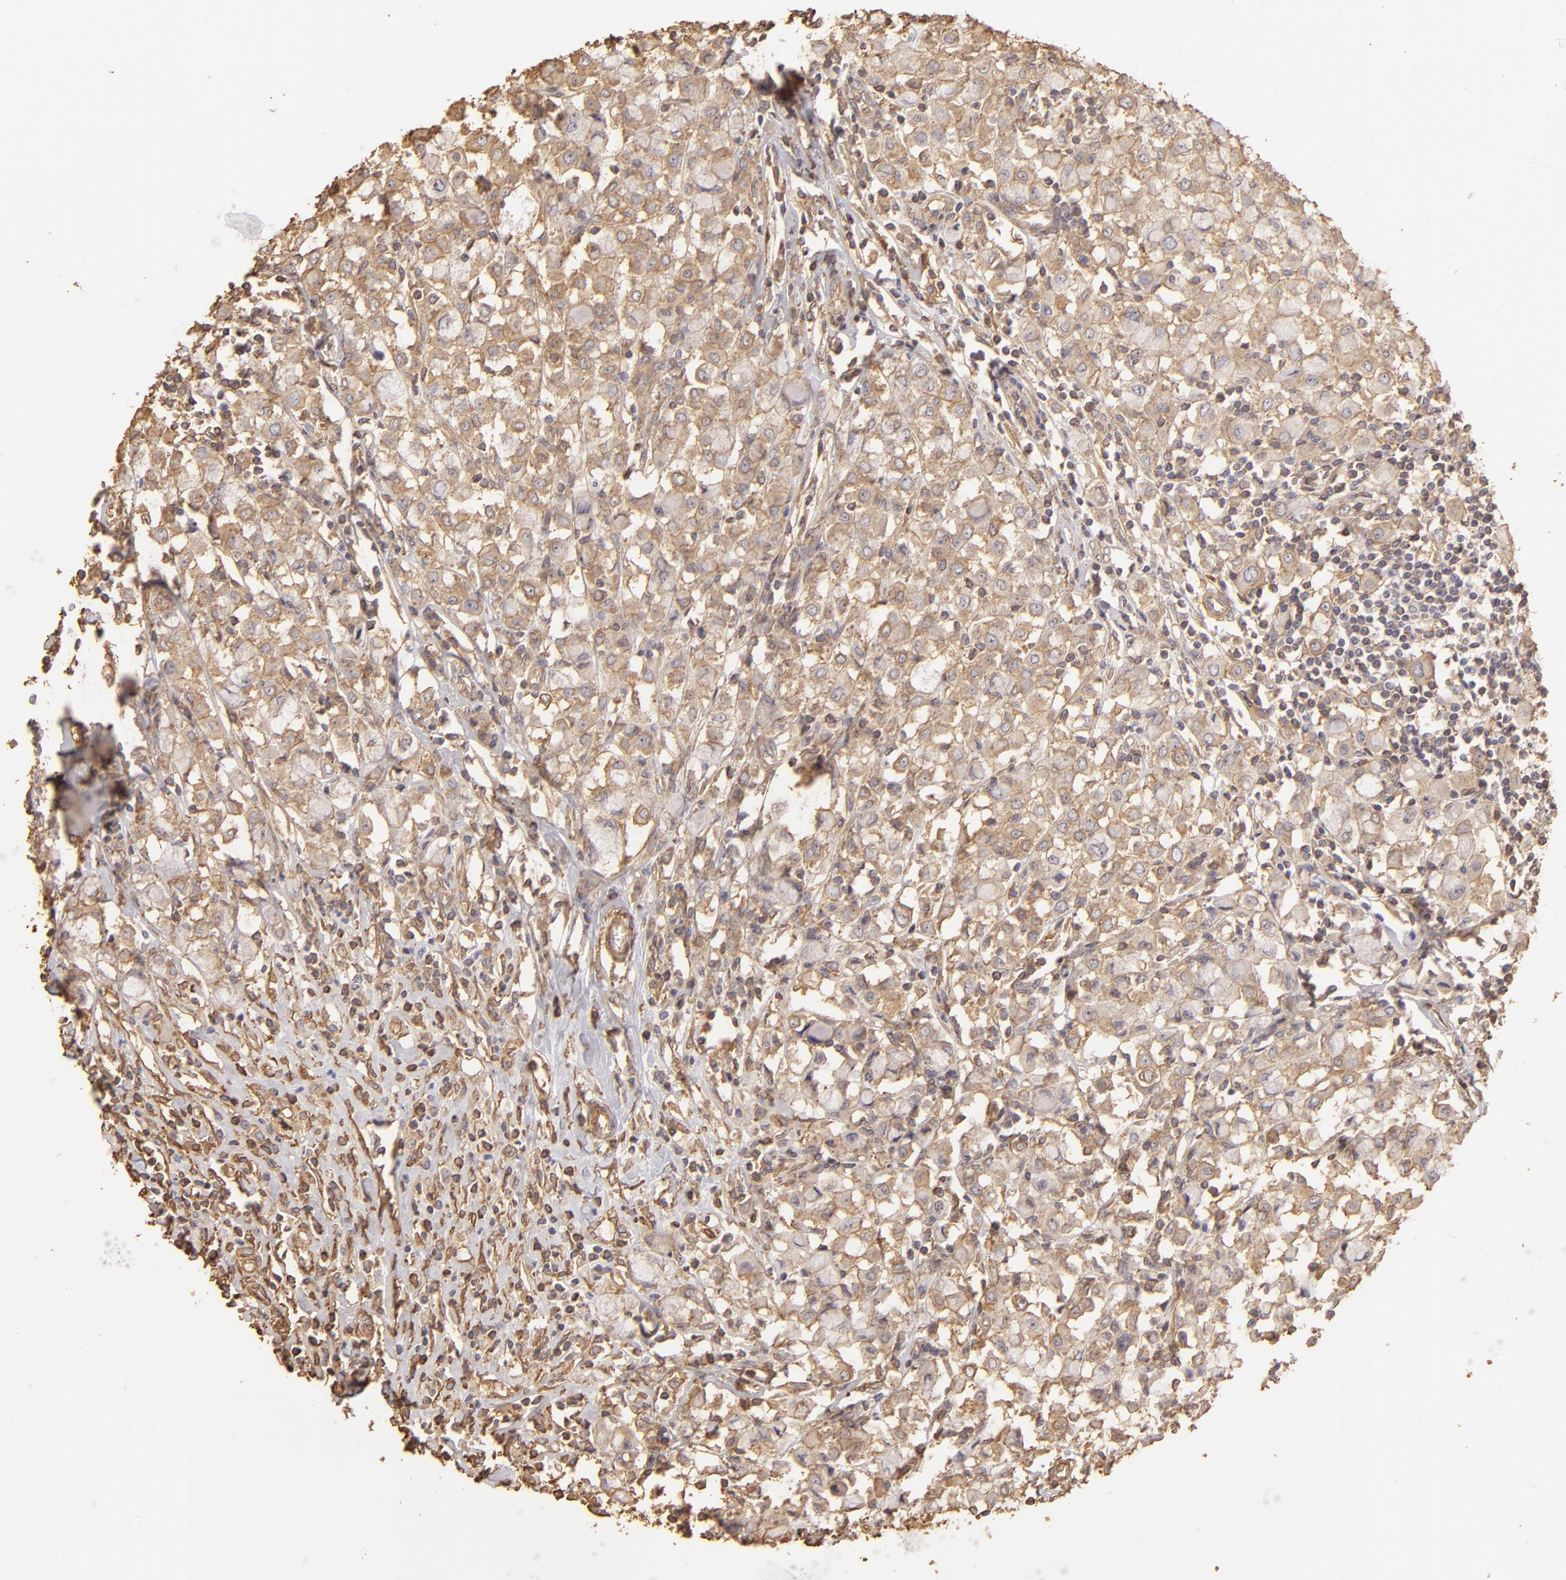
{"staining": {"intensity": "moderate", "quantity": ">75%", "location": "cytoplasmic/membranous"}, "tissue": "breast cancer", "cell_type": "Tumor cells", "image_type": "cancer", "snomed": [{"axis": "morphology", "description": "Lobular carcinoma"}, {"axis": "topography", "description": "Breast"}], "caption": "A medium amount of moderate cytoplasmic/membranous positivity is identified in about >75% of tumor cells in breast lobular carcinoma tissue.", "gene": "HSPB6", "patient": {"sex": "female", "age": 85}}